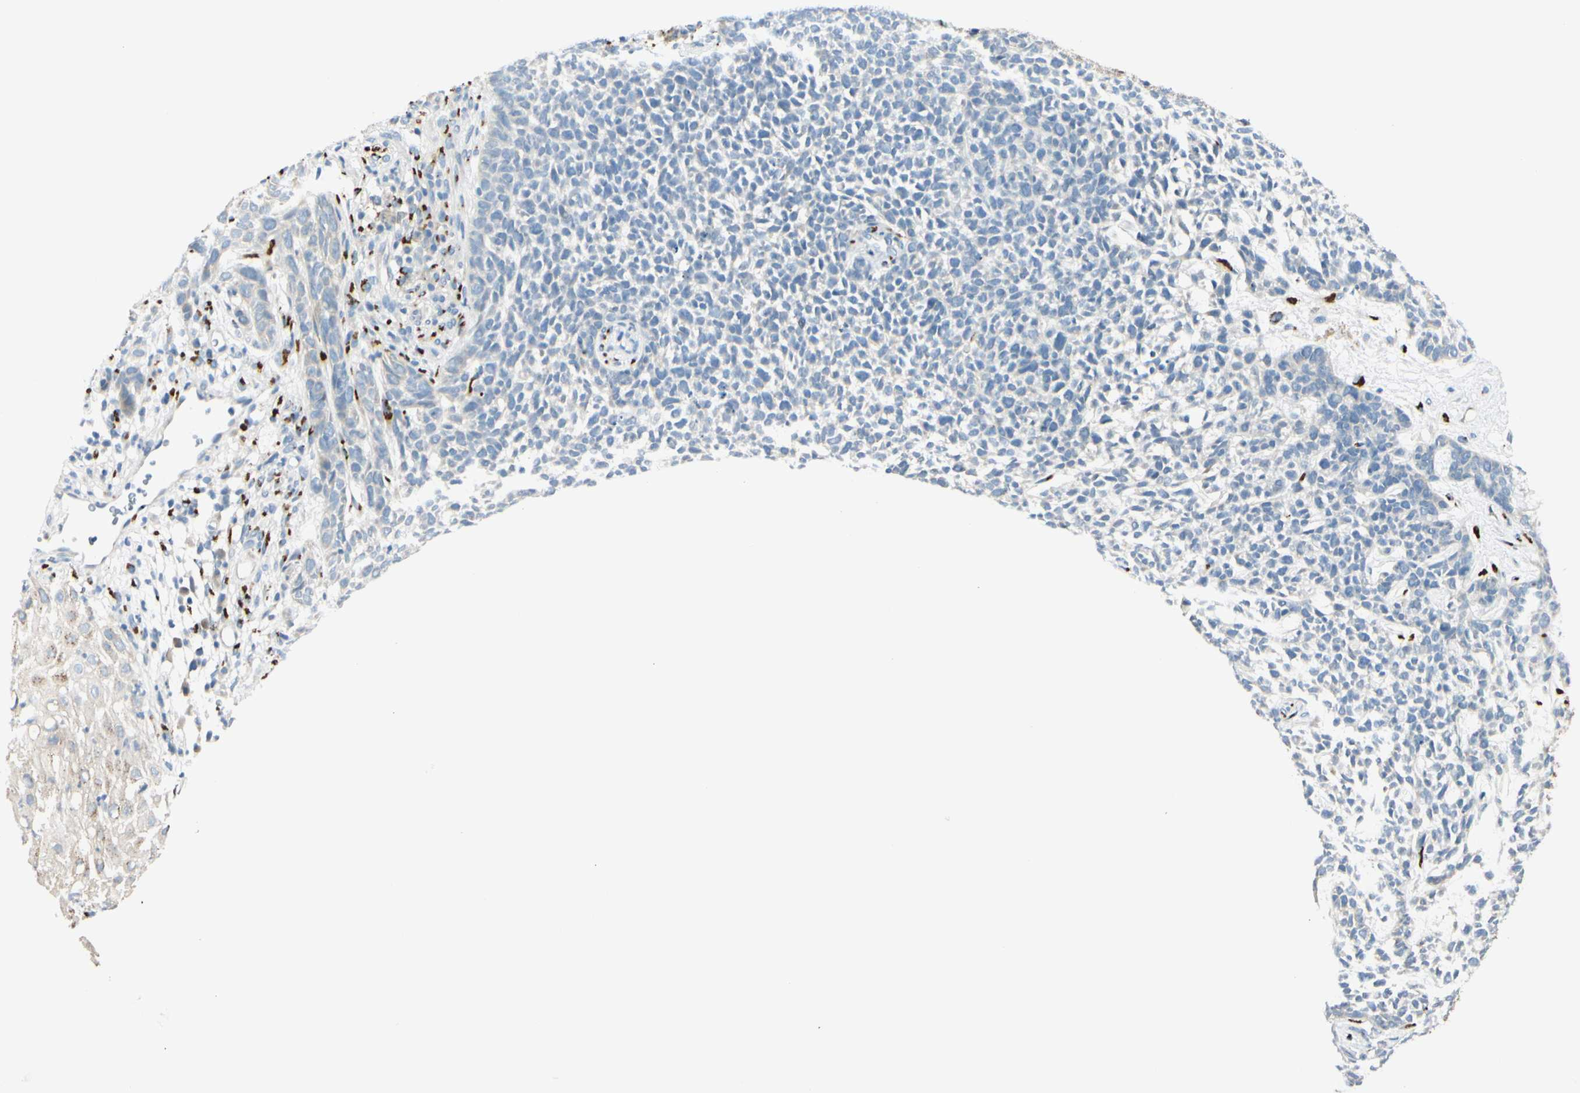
{"staining": {"intensity": "negative", "quantity": "none", "location": "none"}, "tissue": "skin cancer", "cell_type": "Tumor cells", "image_type": "cancer", "snomed": [{"axis": "morphology", "description": "Basal cell carcinoma"}, {"axis": "topography", "description": "Skin"}], "caption": "There is no significant expression in tumor cells of skin cancer. (IHC, brightfield microscopy, high magnification).", "gene": "GALNT5", "patient": {"sex": "female", "age": 84}}